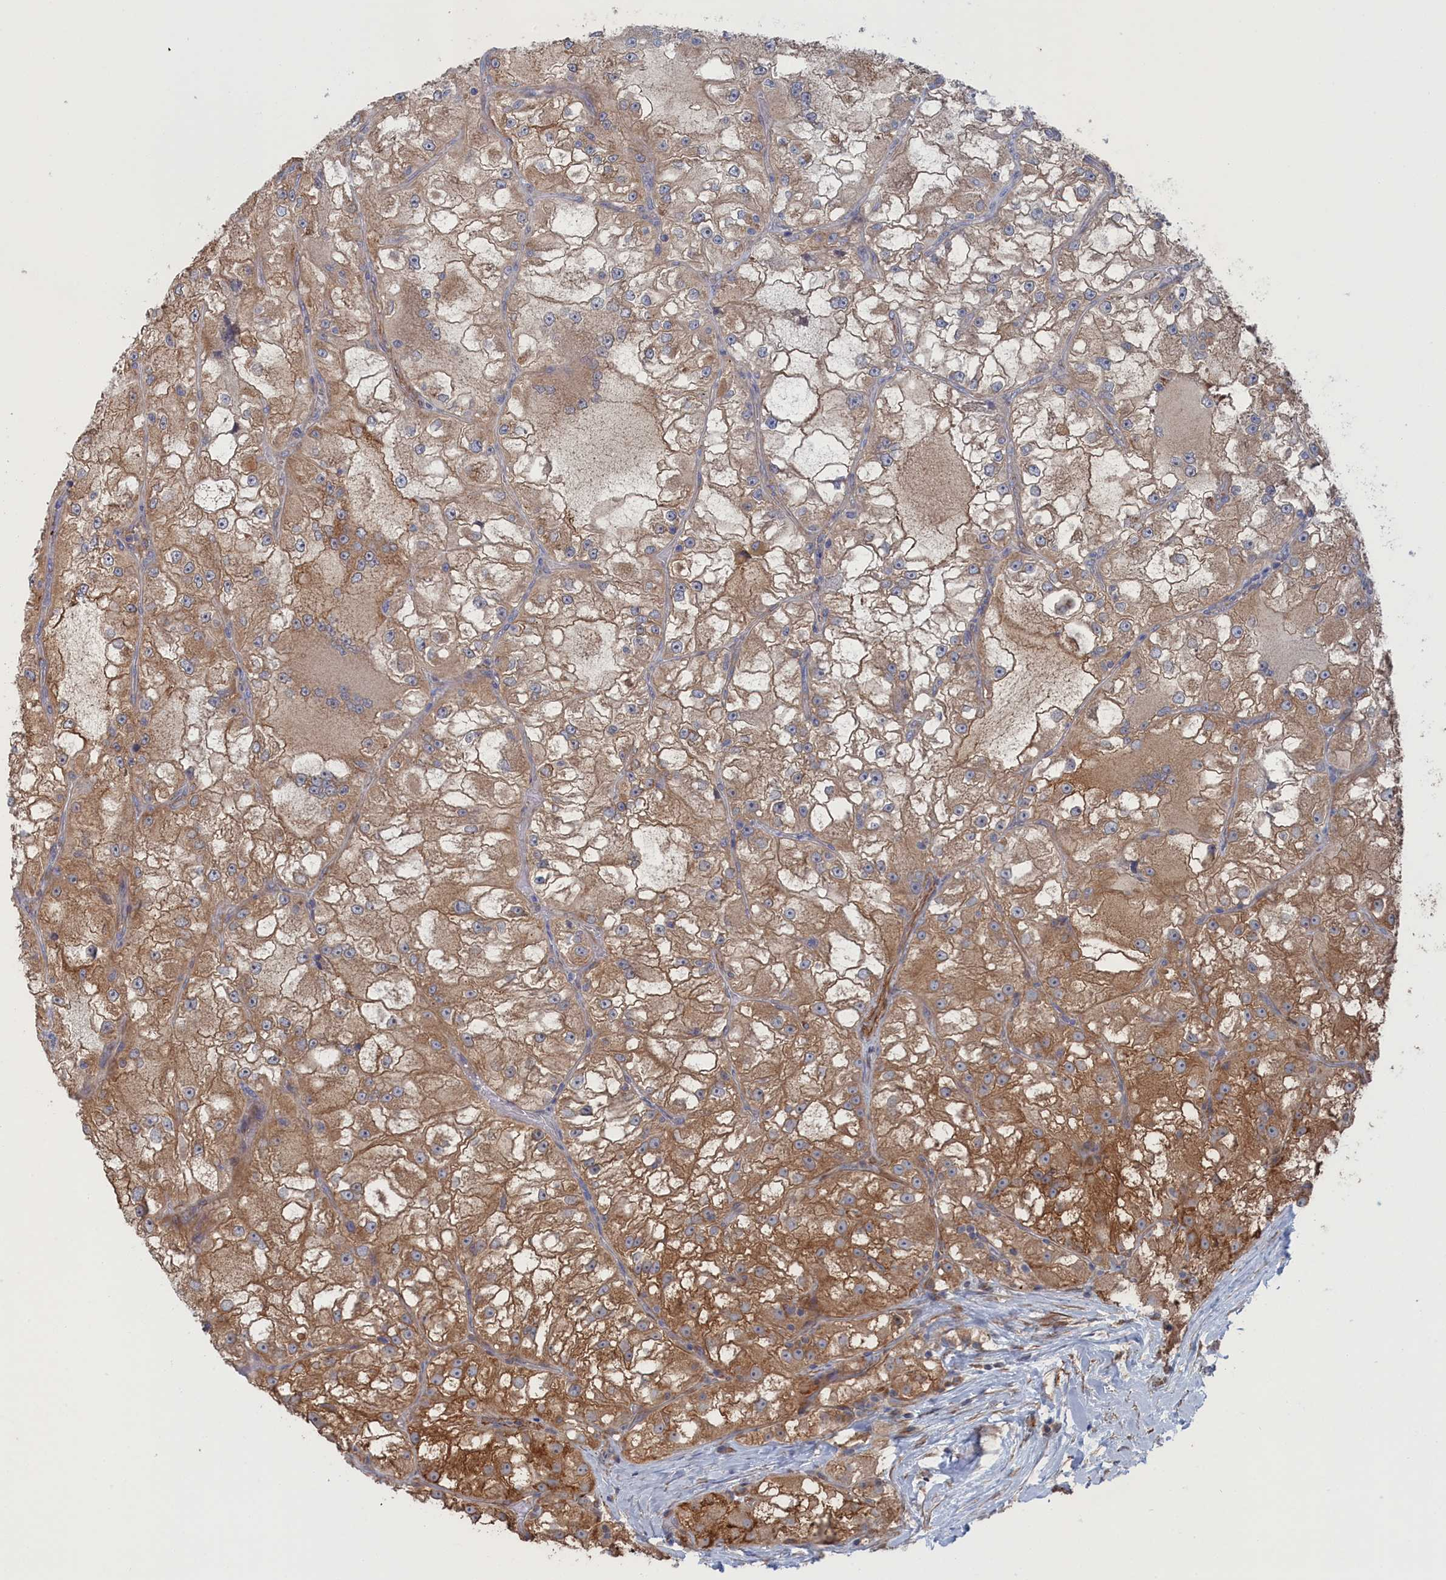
{"staining": {"intensity": "moderate", "quantity": ">75%", "location": "cytoplasmic/membranous"}, "tissue": "renal cancer", "cell_type": "Tumor cells", "image_type": "cancer", "snomed": [{"axis": "morphology", "description": "Adenocarcinoma, NOS"}, {"axis": "topography", "description": "Kidney"}], "caption": "Moderate cytoplasmic/membranous protein staining is appreciated in about >75% of tumor cells in renal cancer.", "gene": "FILIP1L", "patient": {"sex": "female", "age": 72}}